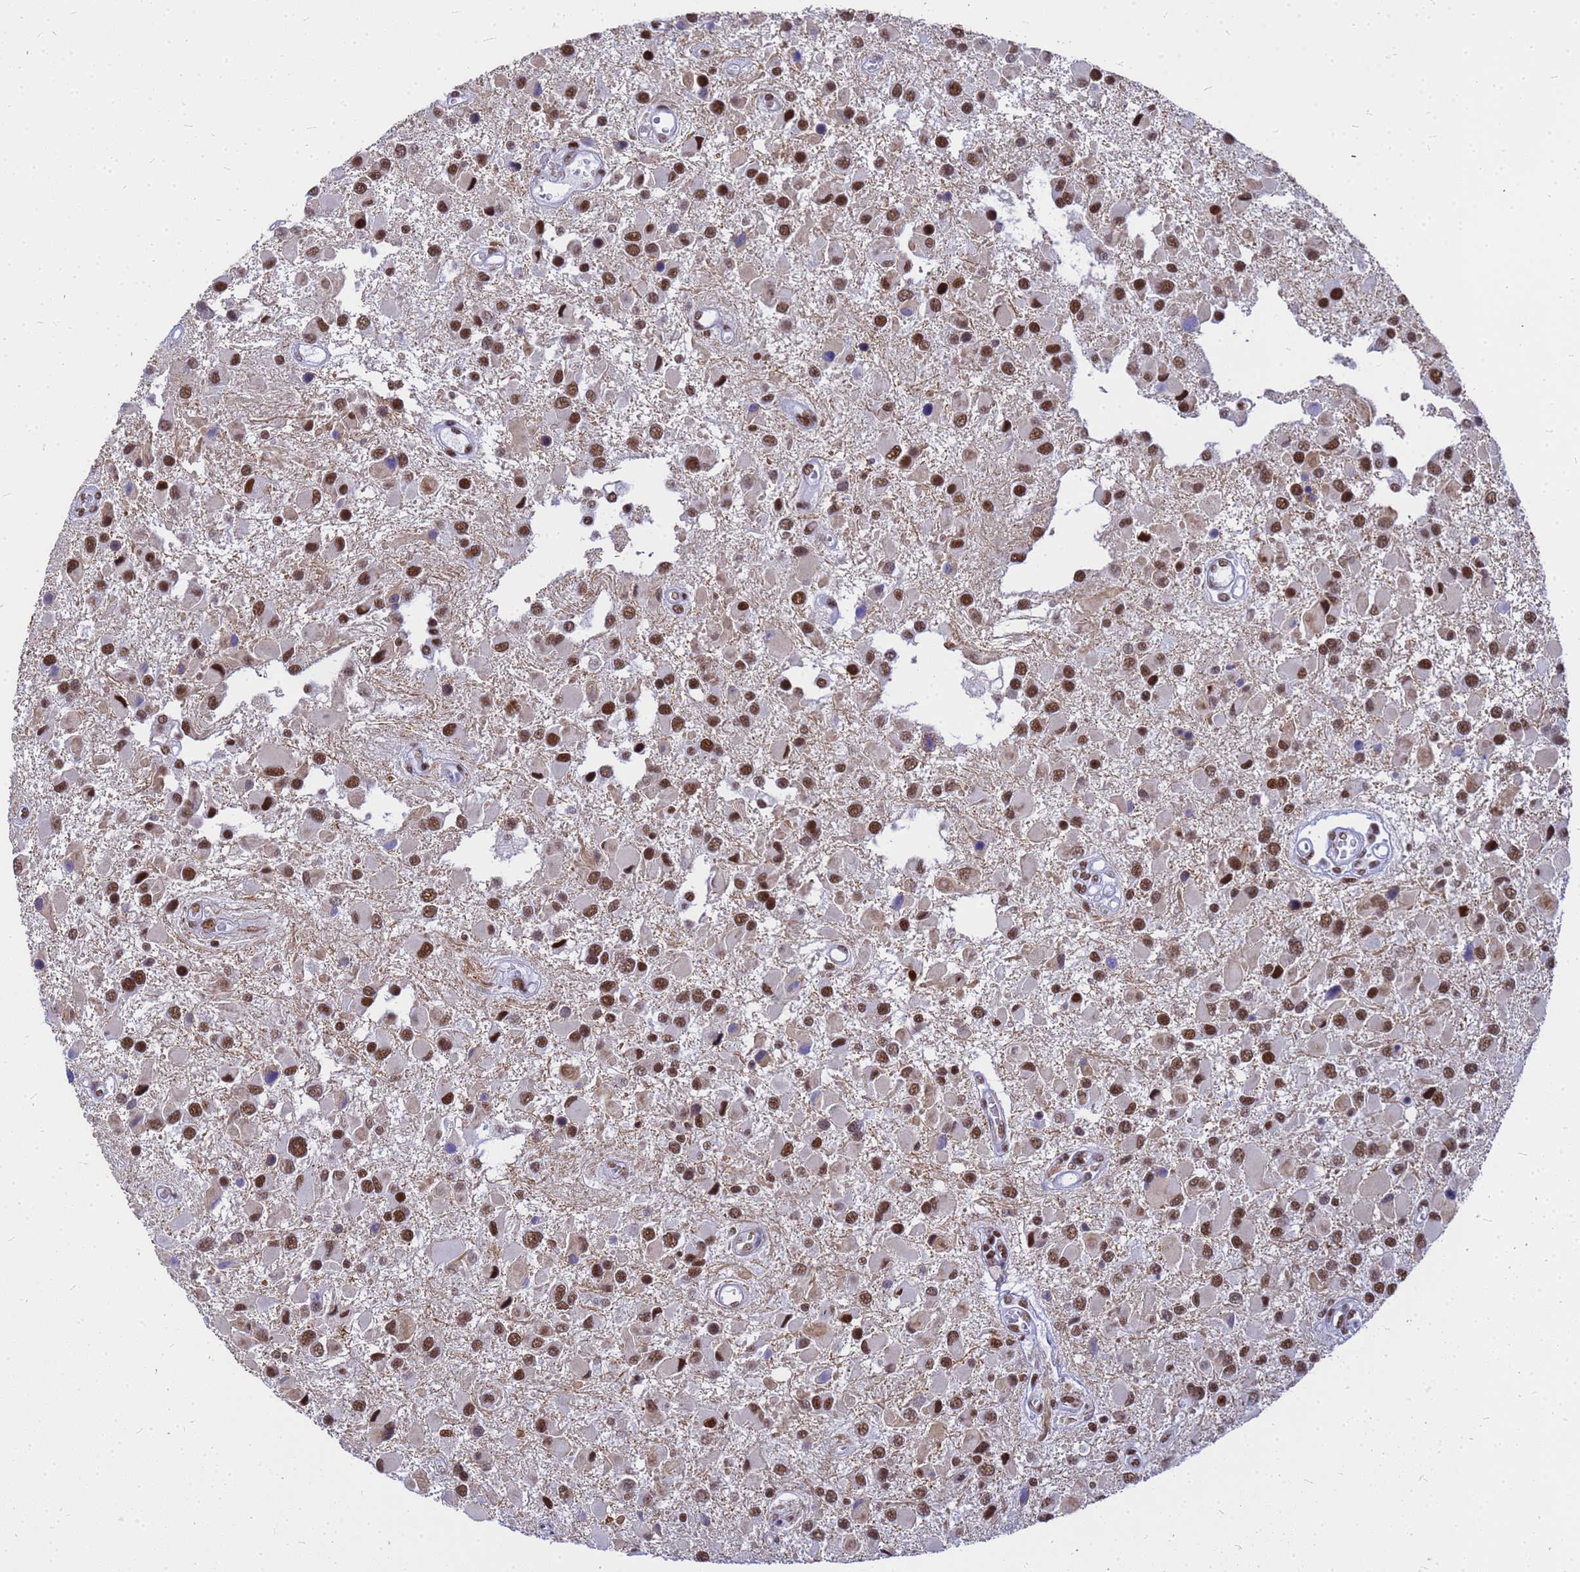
{"staining": {"intensity": "moderate", "quantity": ">75%", "location": "nuclear"}, "tissue": "glioma", "cell_type": "Tumor cells", "image_type": "cancer", "snomed": [{"axis": "morphology", "description": "Glioma, malignant, High grade"}, {"axis": "topography", "description": "Brain"}], "caption": "DAB immunohistochemical staining of glioma reveals moderate nuclear protein expression in about >75% of tumor cells.", "gene": "SART3", "patient": {"sex": "male", "age": 53}}